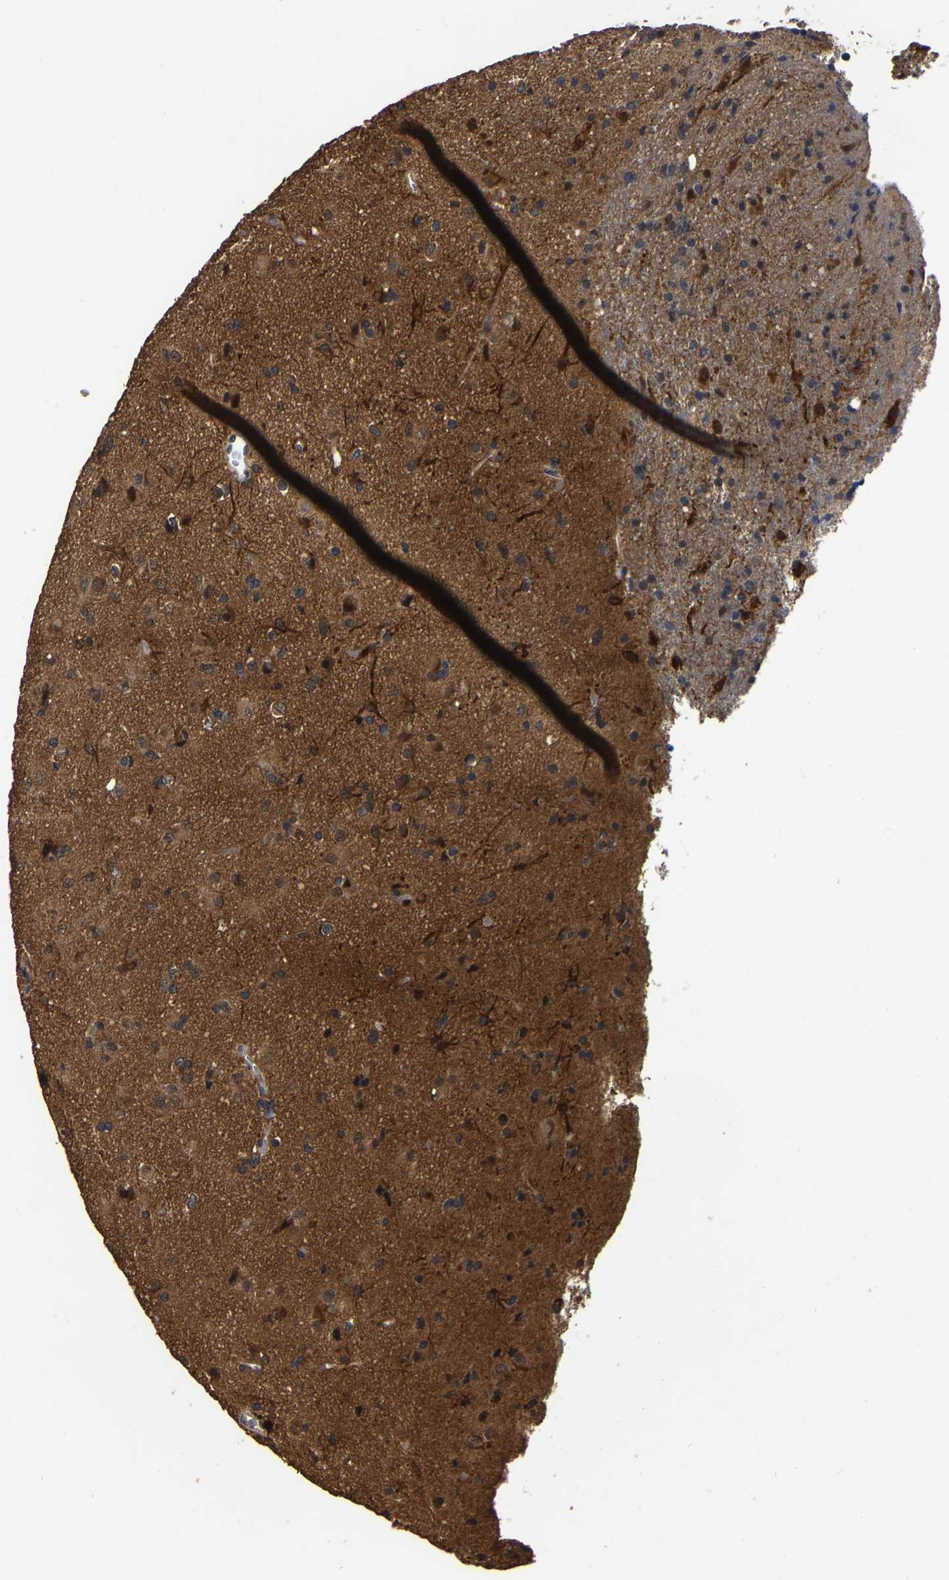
{"staining": {"intensity": "moderate", "quantity": ">75%", "location": "cytoplasmic/membranous"}, "tissue": "glioma", "cell_type": "Tumor cells", "image_type": "cancer", "snomed": [{"axis": "morphology", "description": "Glioma, malignant, Low grade"}, {"axis": "topography", "description": "Brain"}], "caption": "Brown immunohistochemical staining in low-grade glioma (malignant) shows moderate cytoplasmic/membranous staining in about >75% of tumor cells. The protein of interest is stained brown, and the nuclei are stained in blue (DAB (3,3'-diaminobenzidine) IHC with brightfield microscopy, high magnification).", "gene": "STK32C", "patient": {"sex": "male", "age": 65}}